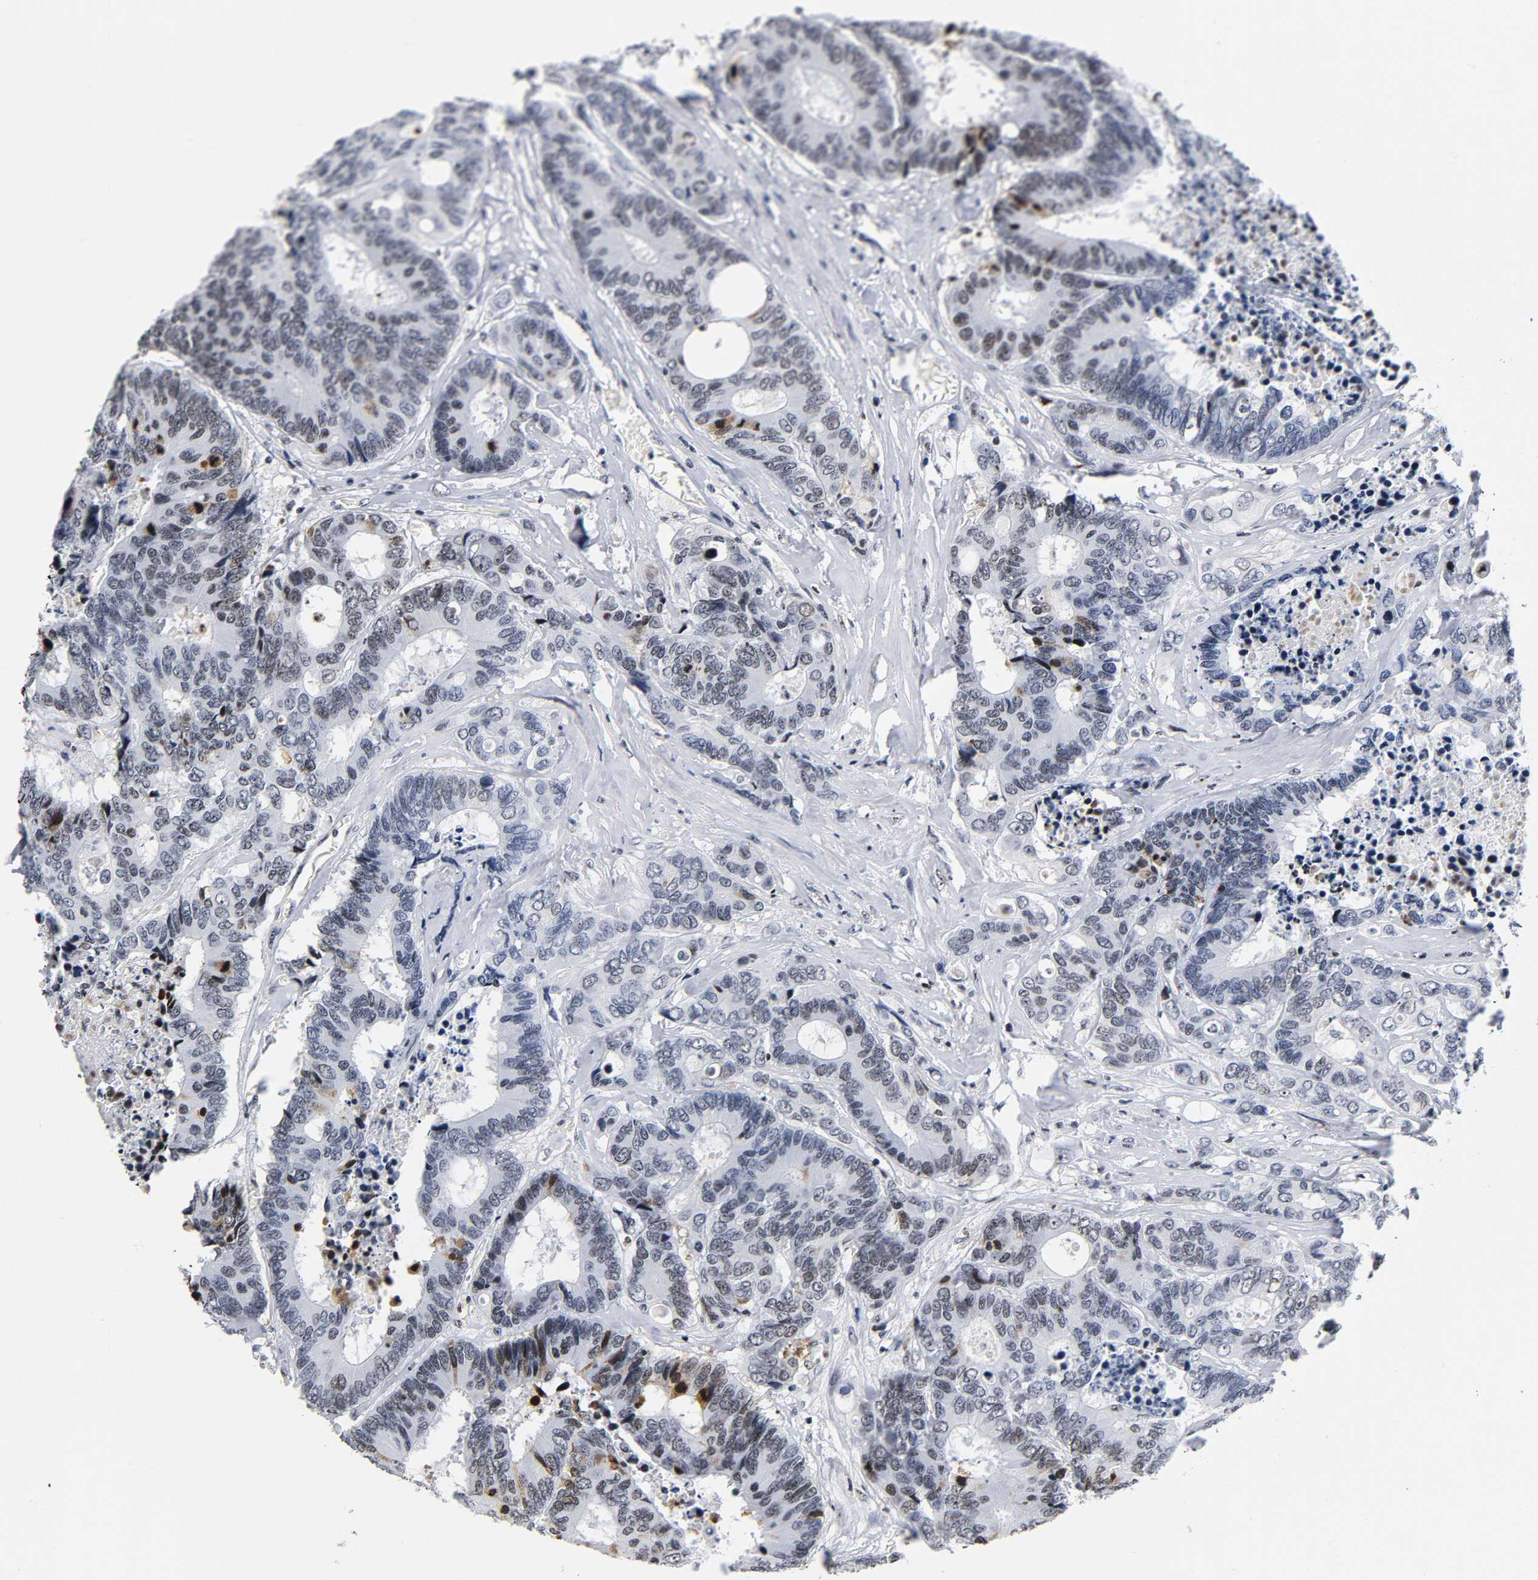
{"staining": {"intensity": "weak", "quantity": "<25%", "location": "nuclear"}, "tissue": "colorectal cancer", "cell_type": "Tumor cells", "image_type": "cancer", "snomed": [{"axis": "morphology", "description": "Adenocarcinoma, NOS"}, {"axis": "topography", "description": "Rectum"}], "caption": "Tumor cells show no significant expression in colorectal cancer.", "gene": "UBTF", "patient": {"sex": "male", "age": 55}}